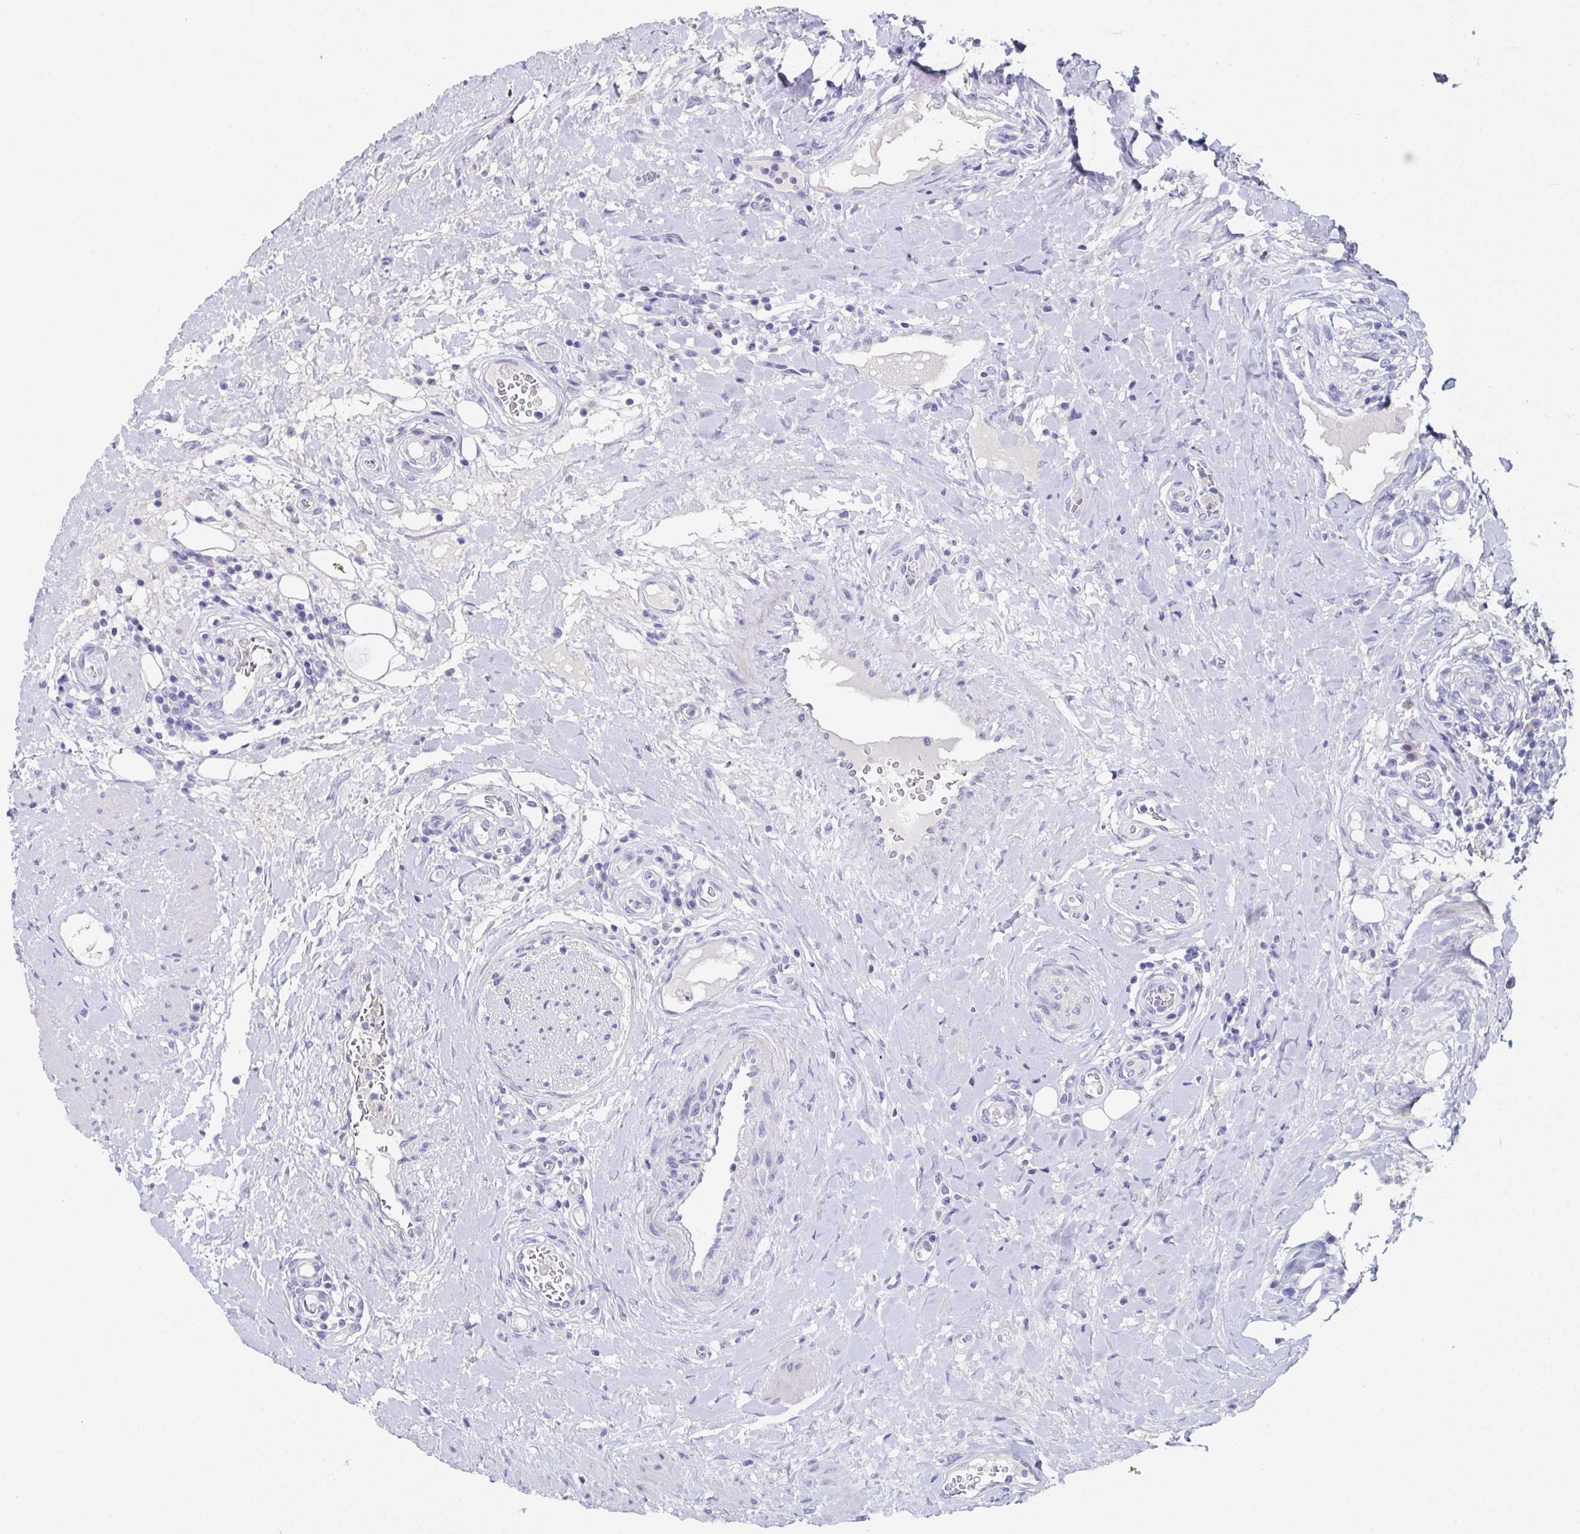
{"staining": {"intensity": "negative", "quantity": "none", "location": "none"}, "tissue": "testis cancer", "cell_type": "Tumor cells", "image_type": "cancer", "snomed": [{"axis": "morphology", "description": "Carcinoma, Embryonal, NOS"}, {"axis": "topography", "description": "Testis"}], "caption": "DAB (3,3'-diaminobenzidine) immunohistochemical staining of testis cancer displays no significant expression in tumor cells.", "gene": "SSC4D", "patient": {"sex": "male", "age": 24}}